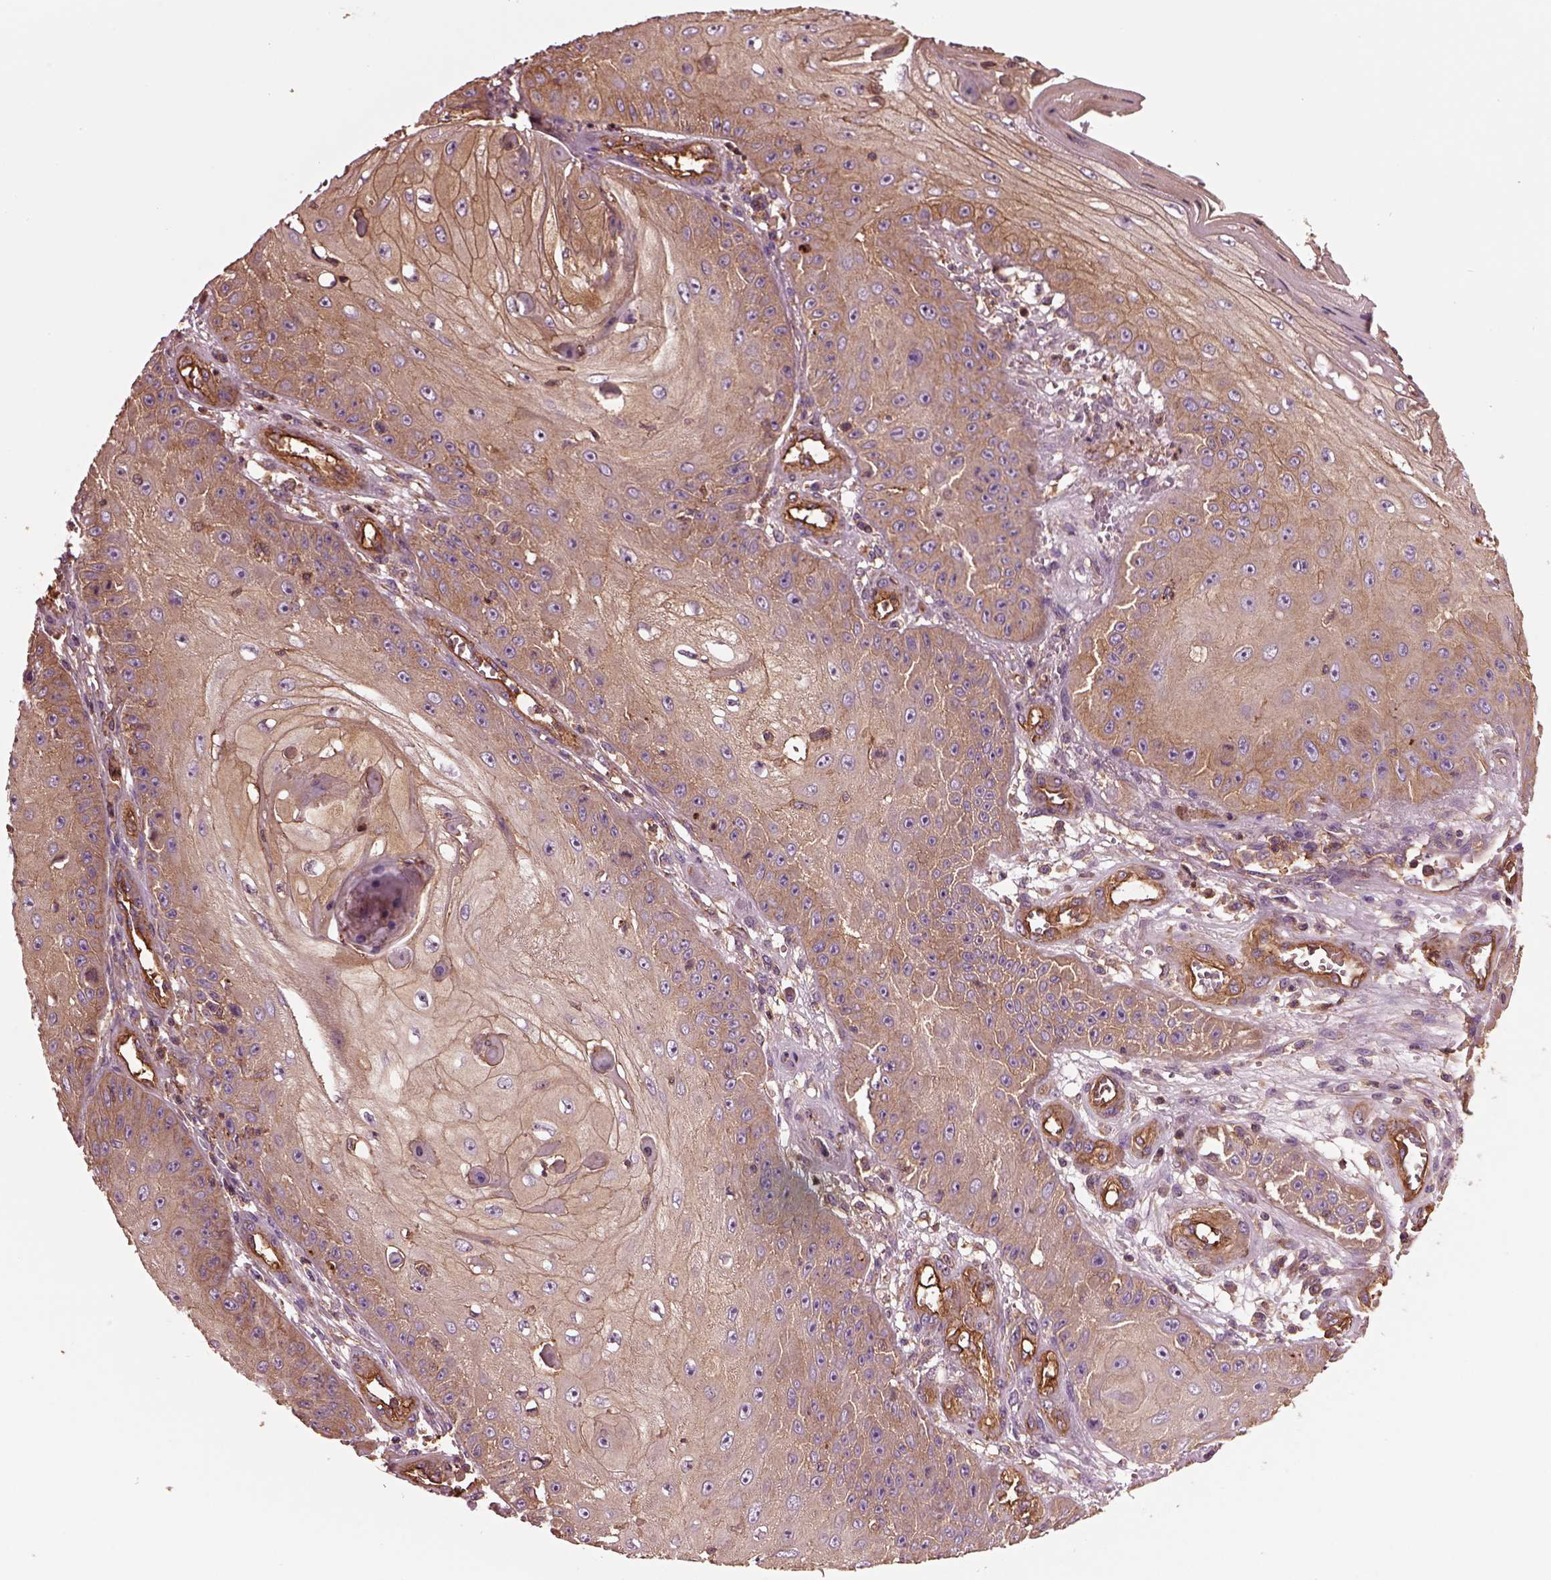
{"staining": {"intensity": "moderate", "quantity": ">75%", "location": "cytoplasmic/membranous"}, "tissue": "skin cancer", "cell_type": "Tumor cells", "image_type": "cancer", "snomed": [{"axis": "morphology", "description": "Squamous cell carcinoma, NOS"}, {"axis": "topography", "description": "Skin"}], "caption": "This micrograph shows immunohistochemistry staining of squamous cell carcinoma (skin), with medium moderate cytoplasmic/membranous staining in approximately >75% of tumor cells.", "gene": "MYL6", "patient": {"sex": "male", "age": 70}}